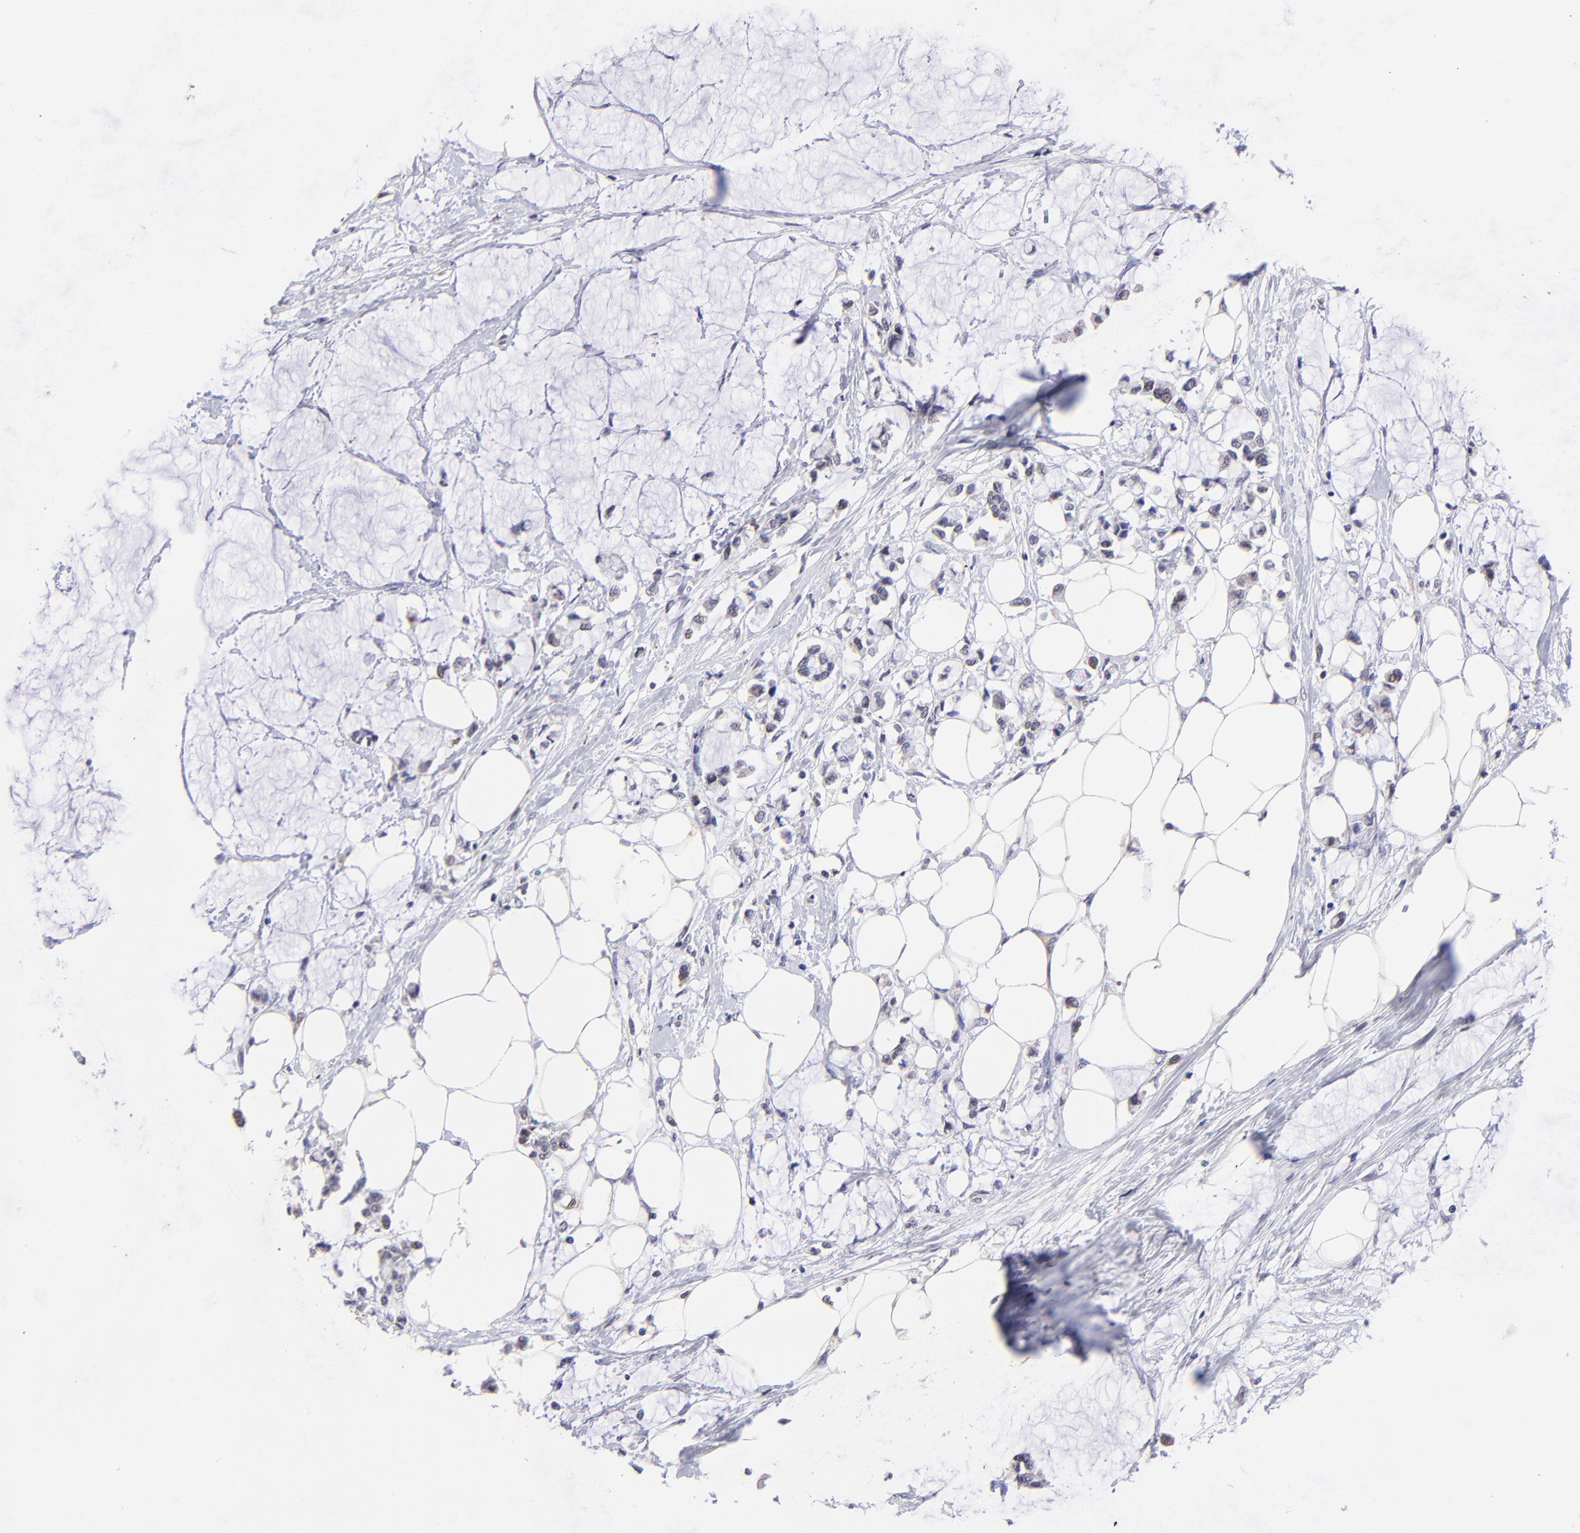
{"staining": {"intensity": "weak", "quantity": "<25%", "location": "nuclear"}, "tissue": "colorectal cancer", "cell_type": "Tumor cells", "image_type": "cancer", "snomed": [{"axis": "morphology", "description": "Normal tissue, NOS"}, {"axis": "morphology", "description": "Adenocarcinoma, NOS"}, {"axis": "topography", "description": "Colon"}, {"axis": "topography", "description": "Peripheral nerve tissue"}], "caption": "Colorectal cancer (adenocarcinoma) stained for a protein using immunohistochemistry (IHC) exhibits no expression tumor cells.", "gene": "DNMT1", "patient": {"sex": "male", "age": 14}}